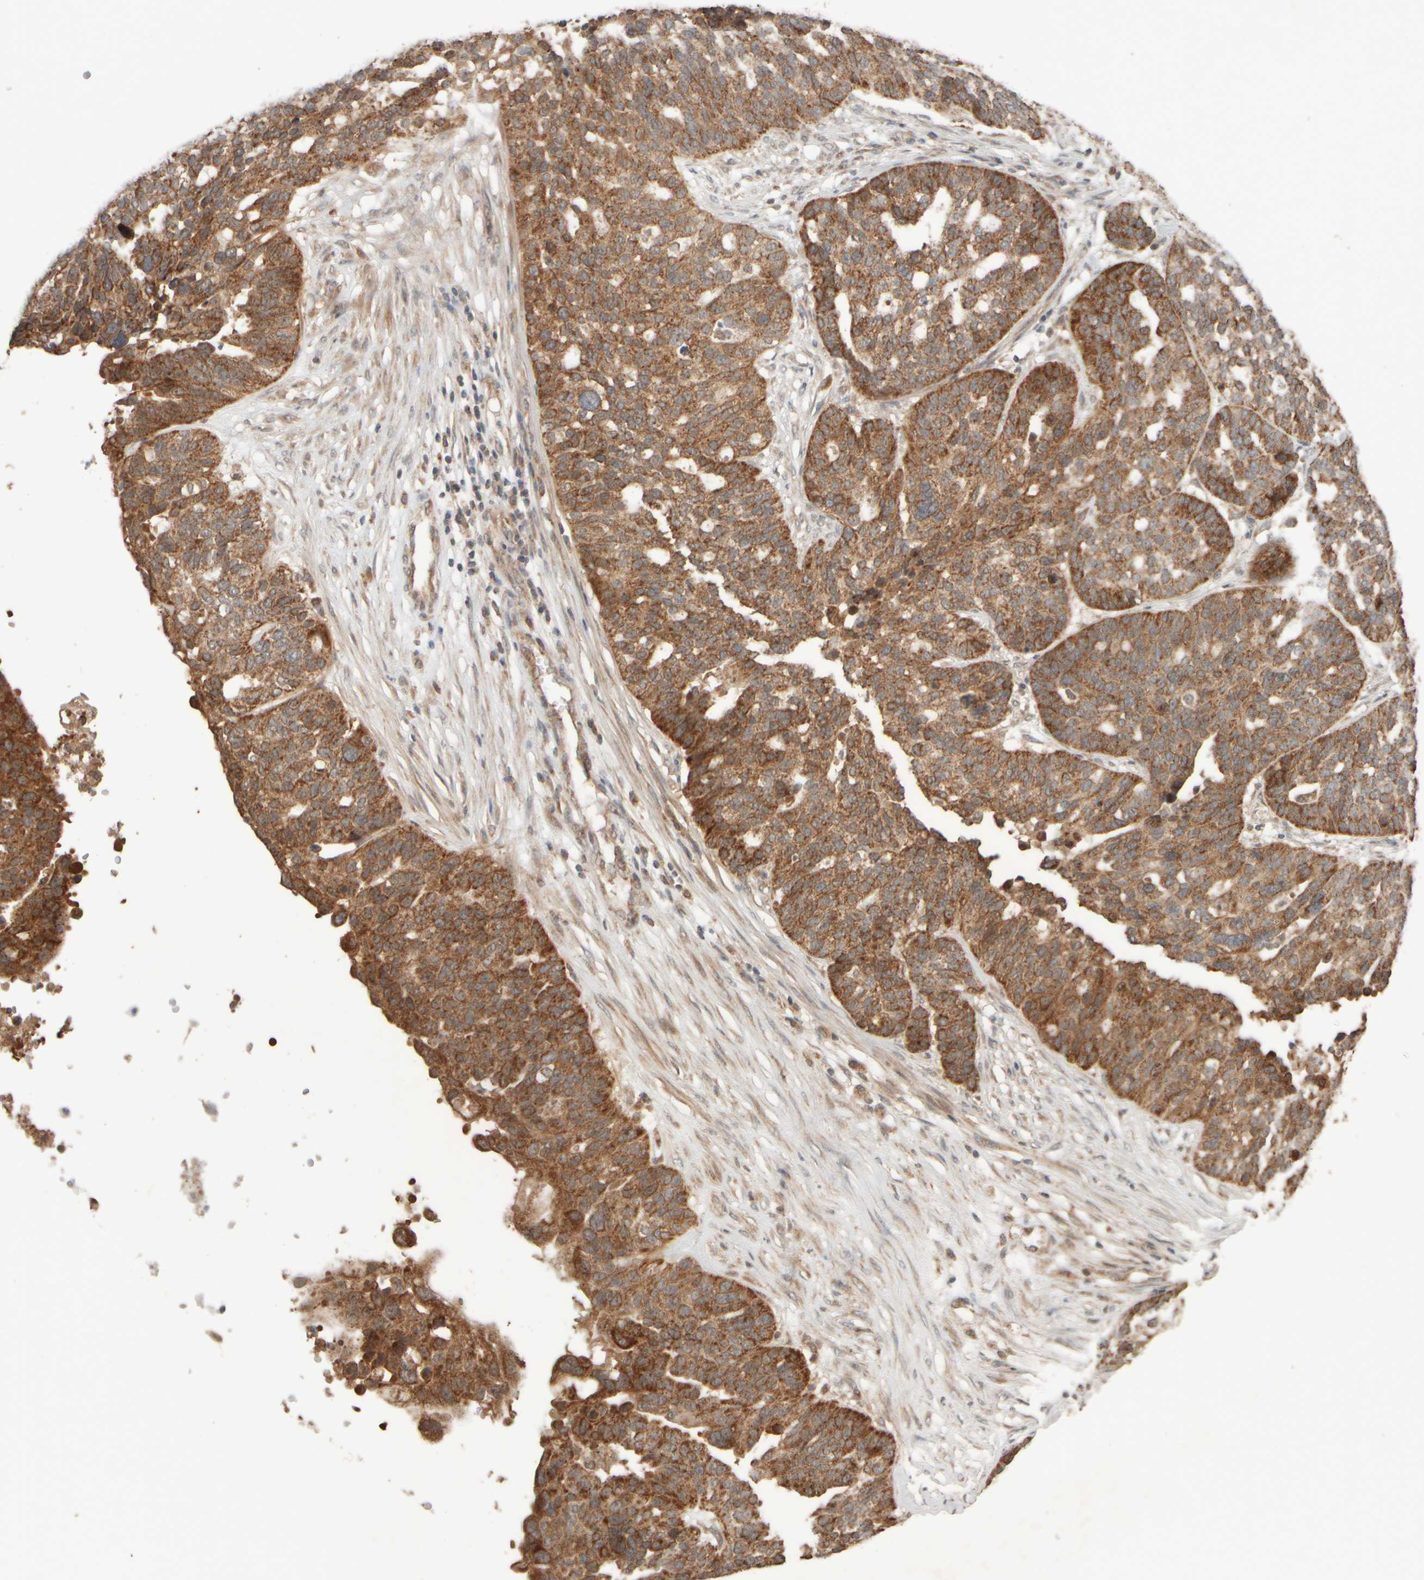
{"staining": {"intensity": "strong", "quantity": ">75%", "location": "cytoplasmic/membranous"}, "tissue": "ovarian cancer", "cell_type": "Tumor cells", "image_type": "cancer", "snomed": [{"axis": "morphology", "description": "Cystadenocarcinoma, serous, NOS"}, {"axis": "topography", "description": "Ovary"}], "caption": "Ovarian serous cystadenocarcinoma stained for a protein (brown) reveals strong cytoplasmic/membranous positive expression in about >75% of tumor cells.", "gene": "EIF2B3", "patient": {"sex": "female", "age": 59}}